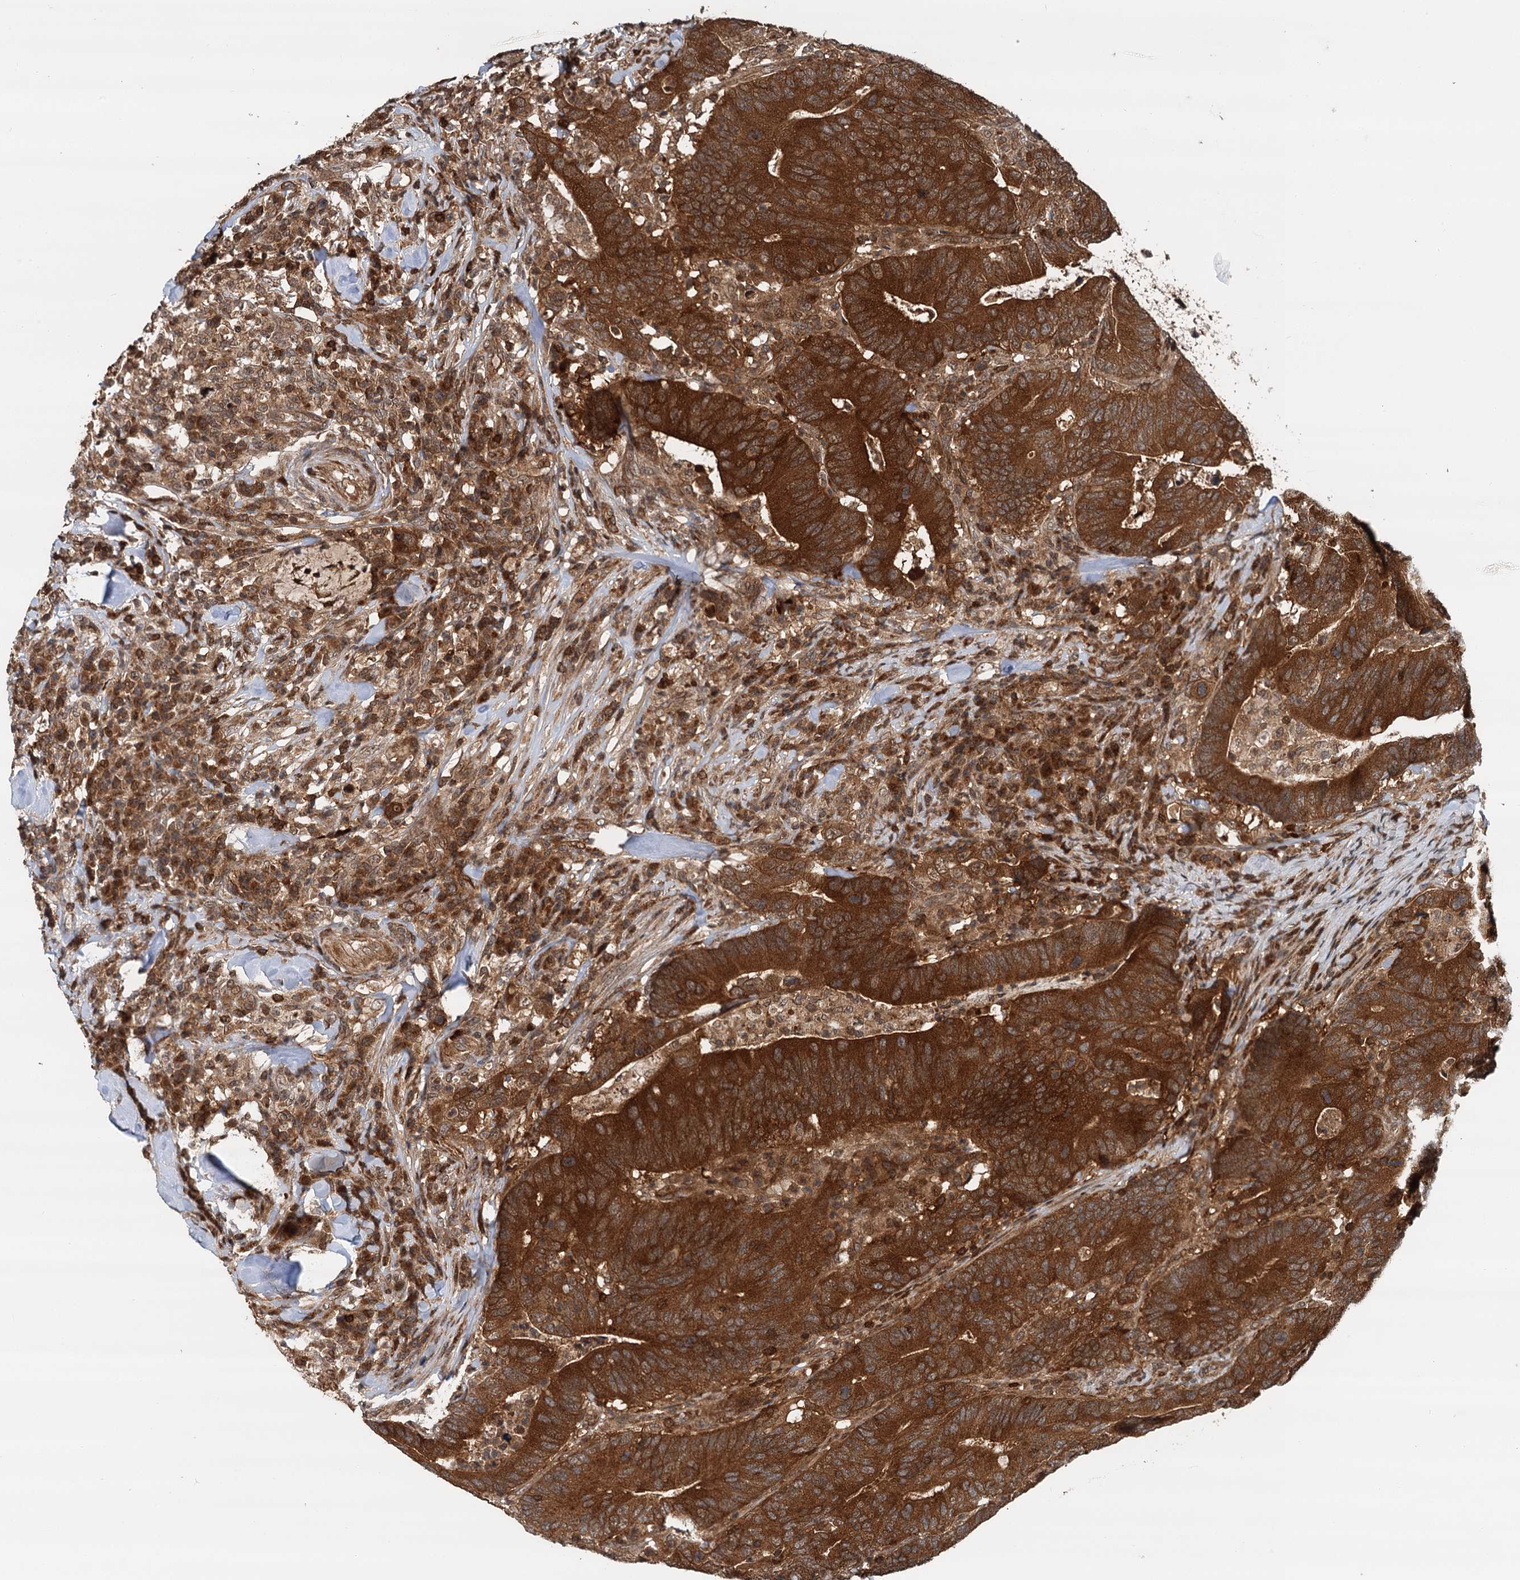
{"staining": {"intensity": "strong", "quantity": ">75%", "location": "cytoplasmic/membranous"}, "tissue": "colorectal cancer", "cell_type": "Tumor cells", "image_type": "cancer", "snomed": [{"axis": "morphology", "description": "Adenocarcinoma, NOS"}, {"axis": "topography", "description": "Colon"}], "caption": "A high amount of strong cytoplasmic/membranous staining is seen in approximately >75% of tumor cells in colorectal adenocarcinoma tissue.", "gene": "STUB1", "patient": {"sex": "female", "age": 66}}